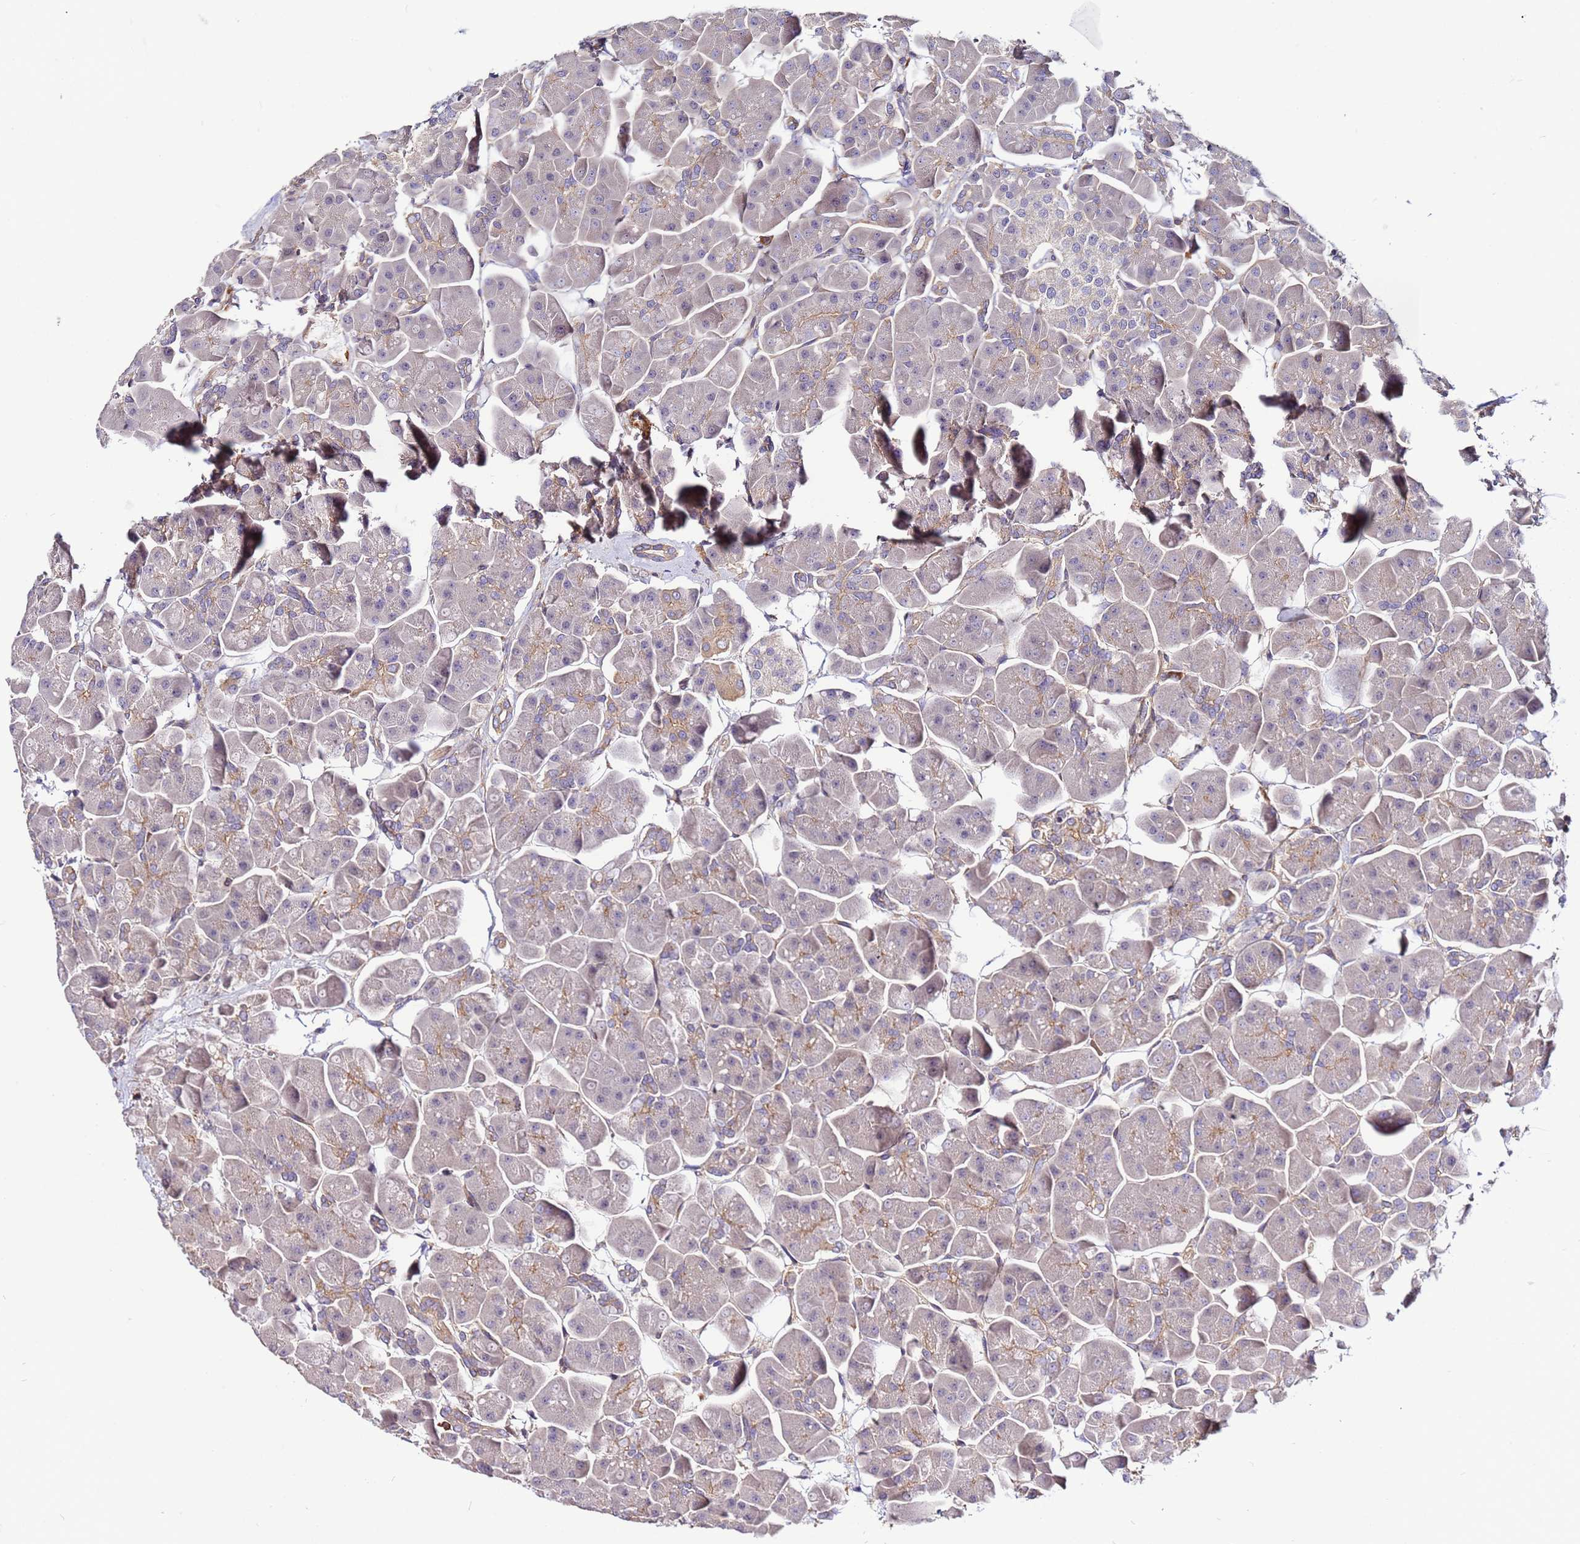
{"staining": {"intensity": "weak", "quantity": "<25%", "location": "cytoplasmic/membranous"}, "tissue": "pancreas", "cell_type": "Exocrine glandular cells", "image_type": "normal", "snomed": [{"axis": "morphology", "description": "Normal tissue, NOS"}, {"axis": "topography", "description": "Pancreas"}], "caption": "An immunohistochemistry (IHC) micrograph of normal pancreas is shown. There is no staining in exocrine glandular cells of pancreas.", "gene": "STK38L", "patient": {"sex": "male", "age": 66}}